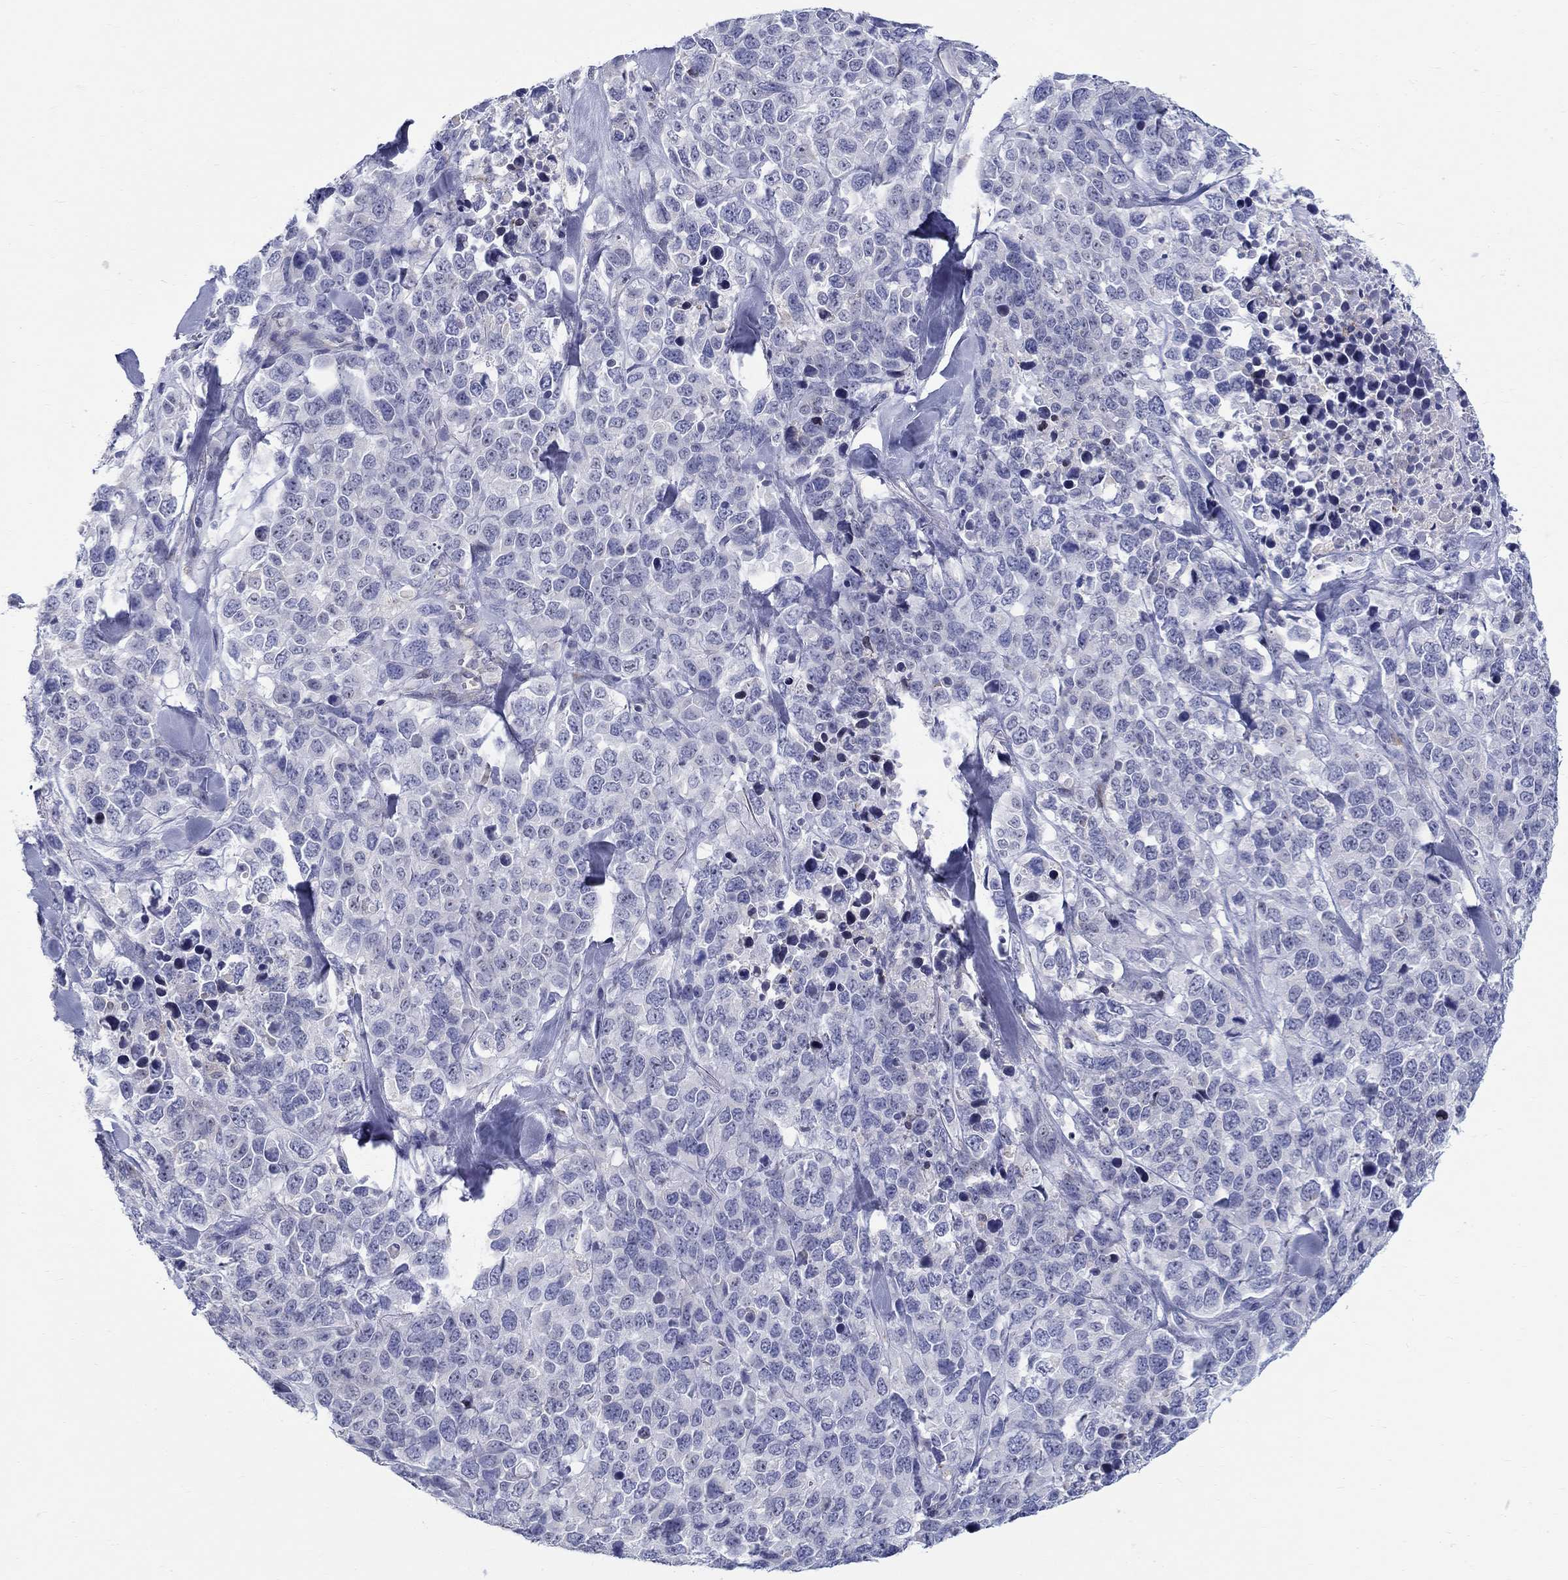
{"staining": {"intensity": "negative", "quantity": "none", "location": "none"}, "tissue": "melanoma", "cell_type": "Tumor cells", "image_type": "cancer", "snomed": [{"axis": "morphology", "description": "Malignant melanoma, Metastatic site"}, {"axis": "topography", "description": "Skin"}], "caption": "Tumor cells are negative for protein expression in human melanoma.", "gene": "QRFPR", "patient": {"sex": "male", "age": 84}}